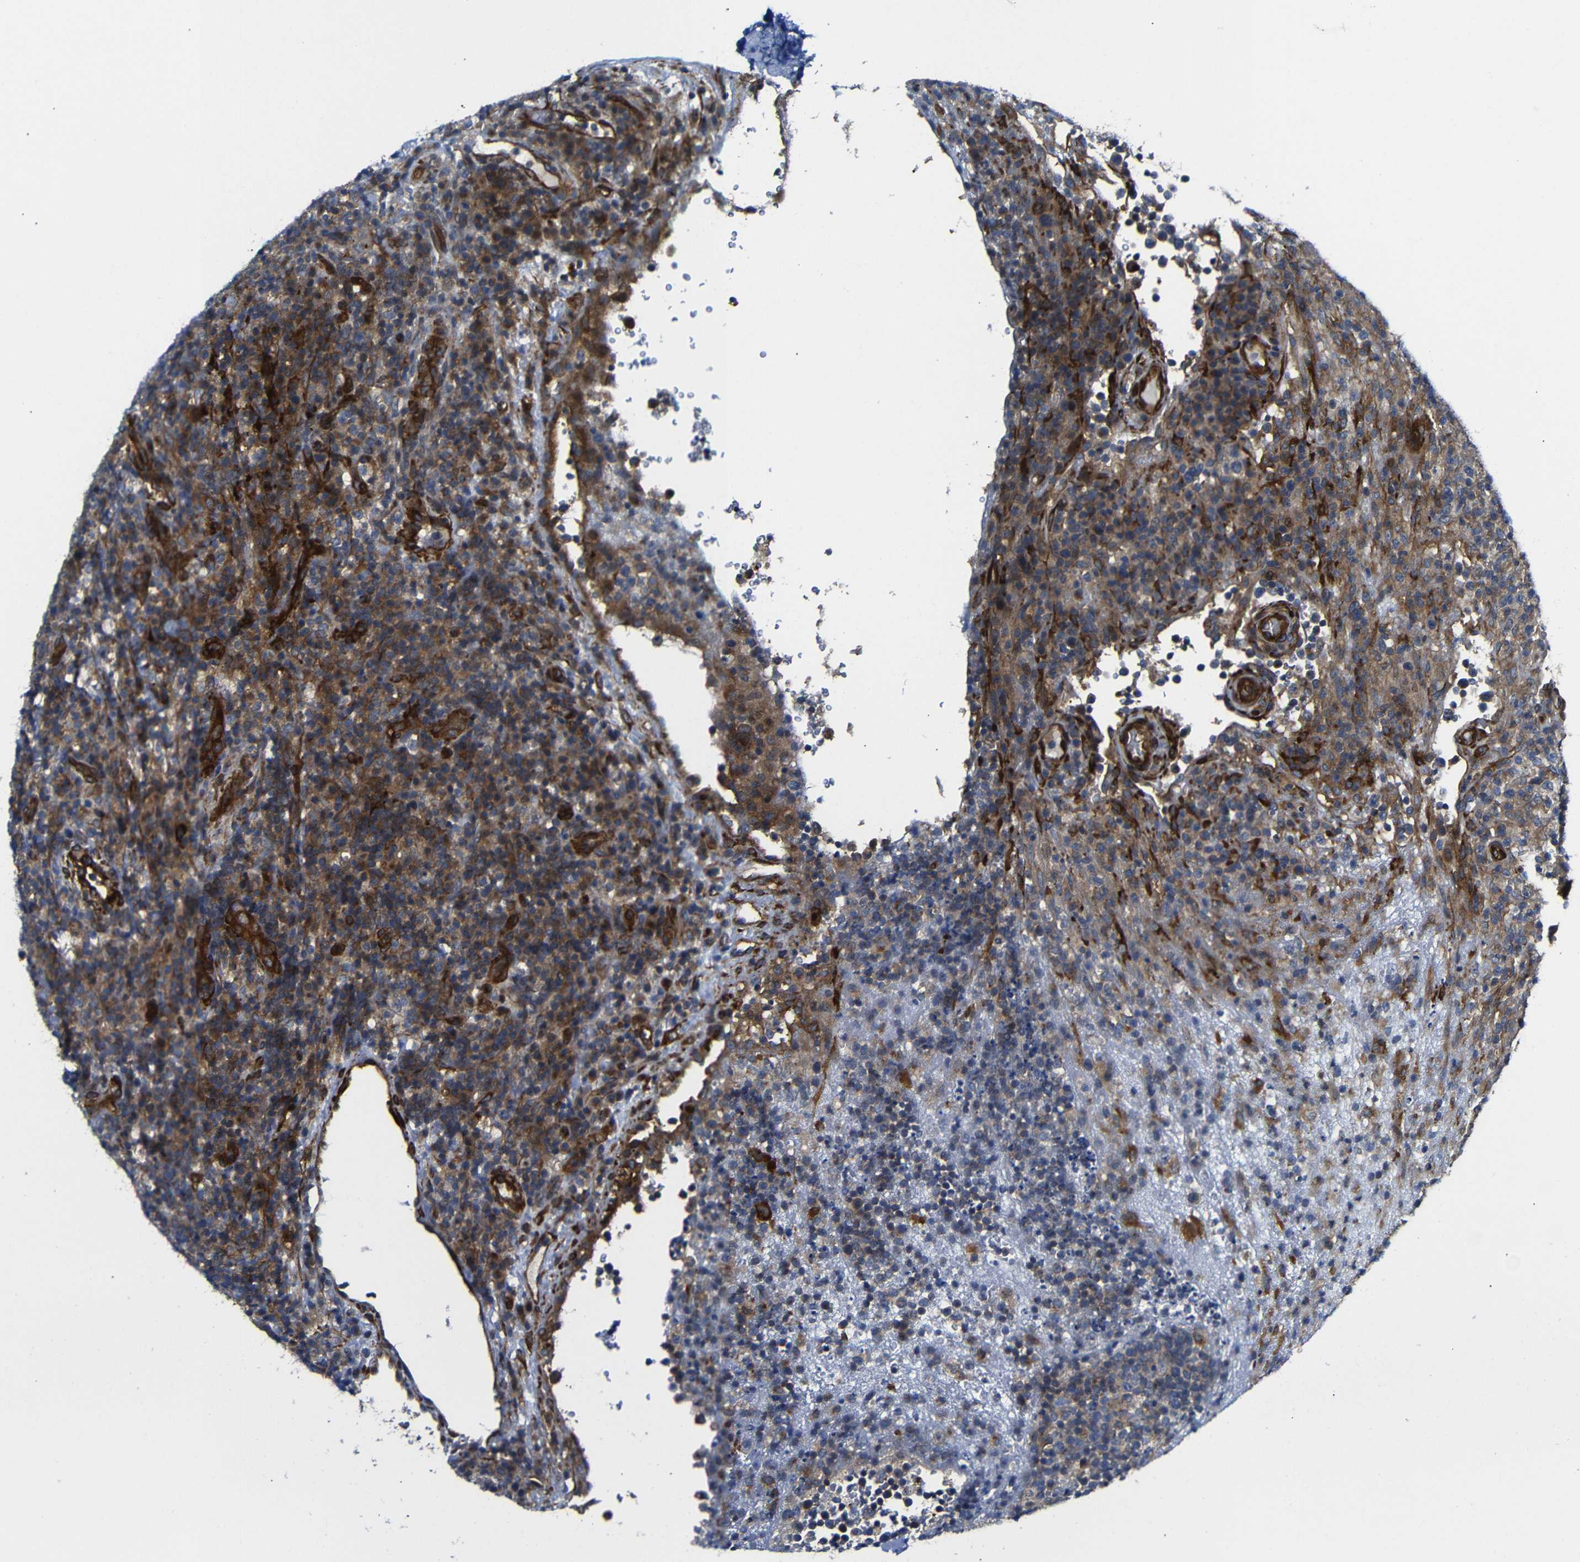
{"staining": {"intensity": "moderate", "quantity": "25%-75%", "location": "cytoplasmic/membranous"}, "tissue": "lymphoma", "cell_type": "Tumor cells", "image_type": "cancer", "snomed": [{"axis": "morphology", "description": "Malignant lymphoma, non-Hodgkin's type, High grade"}, {"axis": "topography", "description": "Lymph node"}], "caption": "Lymphoma stained with a protein marker exhibits moderate staining in tumor cells.", "gene": "PARP14", "patient": {"sex": "female", "age": 76}}